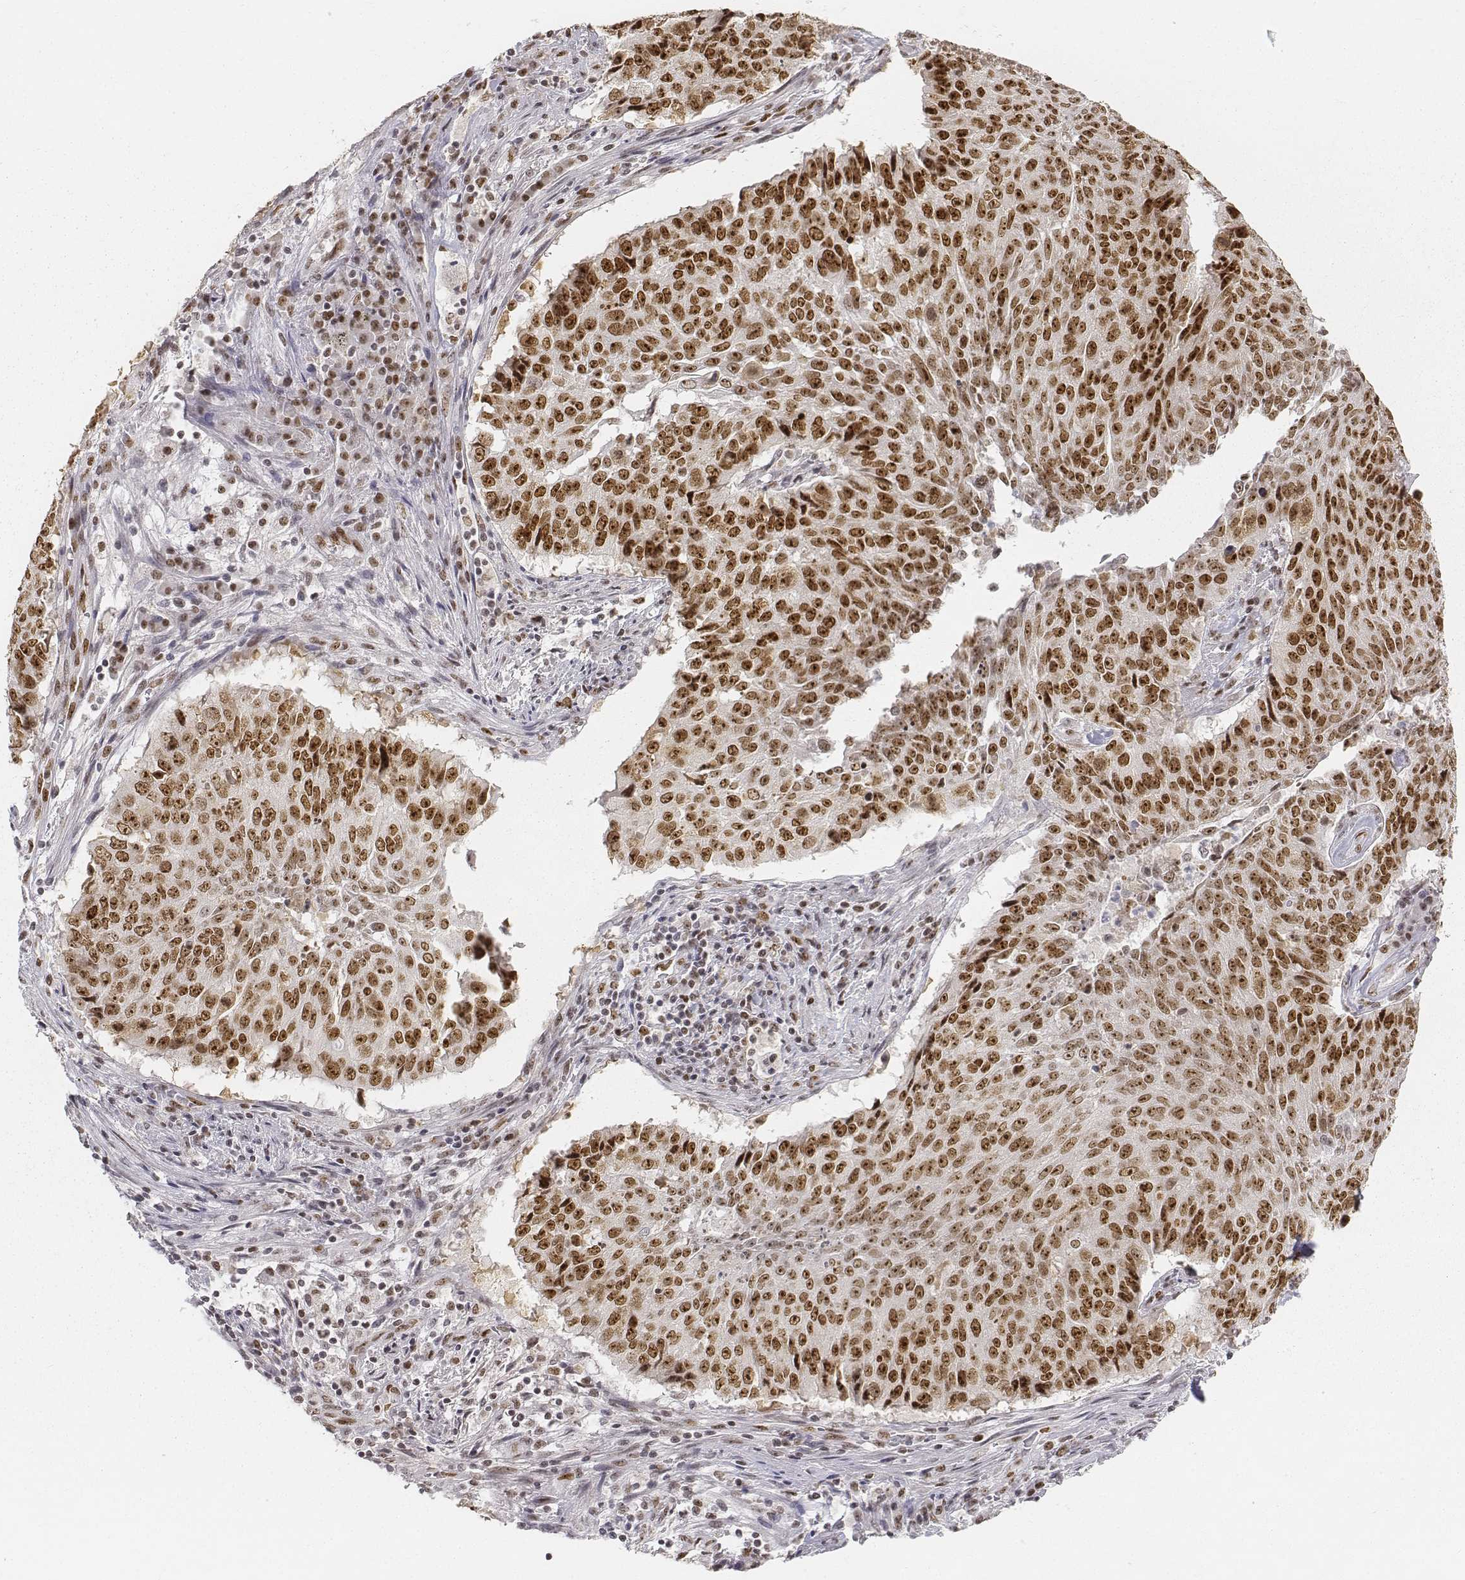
{"staining": {"intensity": "strong", "quantity": ">75%", "location": "nuclear"}, "tissue": "lung cancer", "cell_type": "Tumor cells", "image_type": "cancer", "snomed": [{"axis": "morphology", "description": "Normal tissue, NOS"}, {"axis": "morphology", "description": "Squamous cell carcinoma, NOS"}, {"axis": "topography", "description": "Bronchus"}, {"axis": "topography", "description": "Lung"}], "caption": "This photomicrograph exhibits immunohistochemistry (IHC) staining of human lung cancer, with high strong nuclear expression in about >75% of tumor cells.", "gene": "PHF6", "patient": {"sex": "male", "age": 64}}